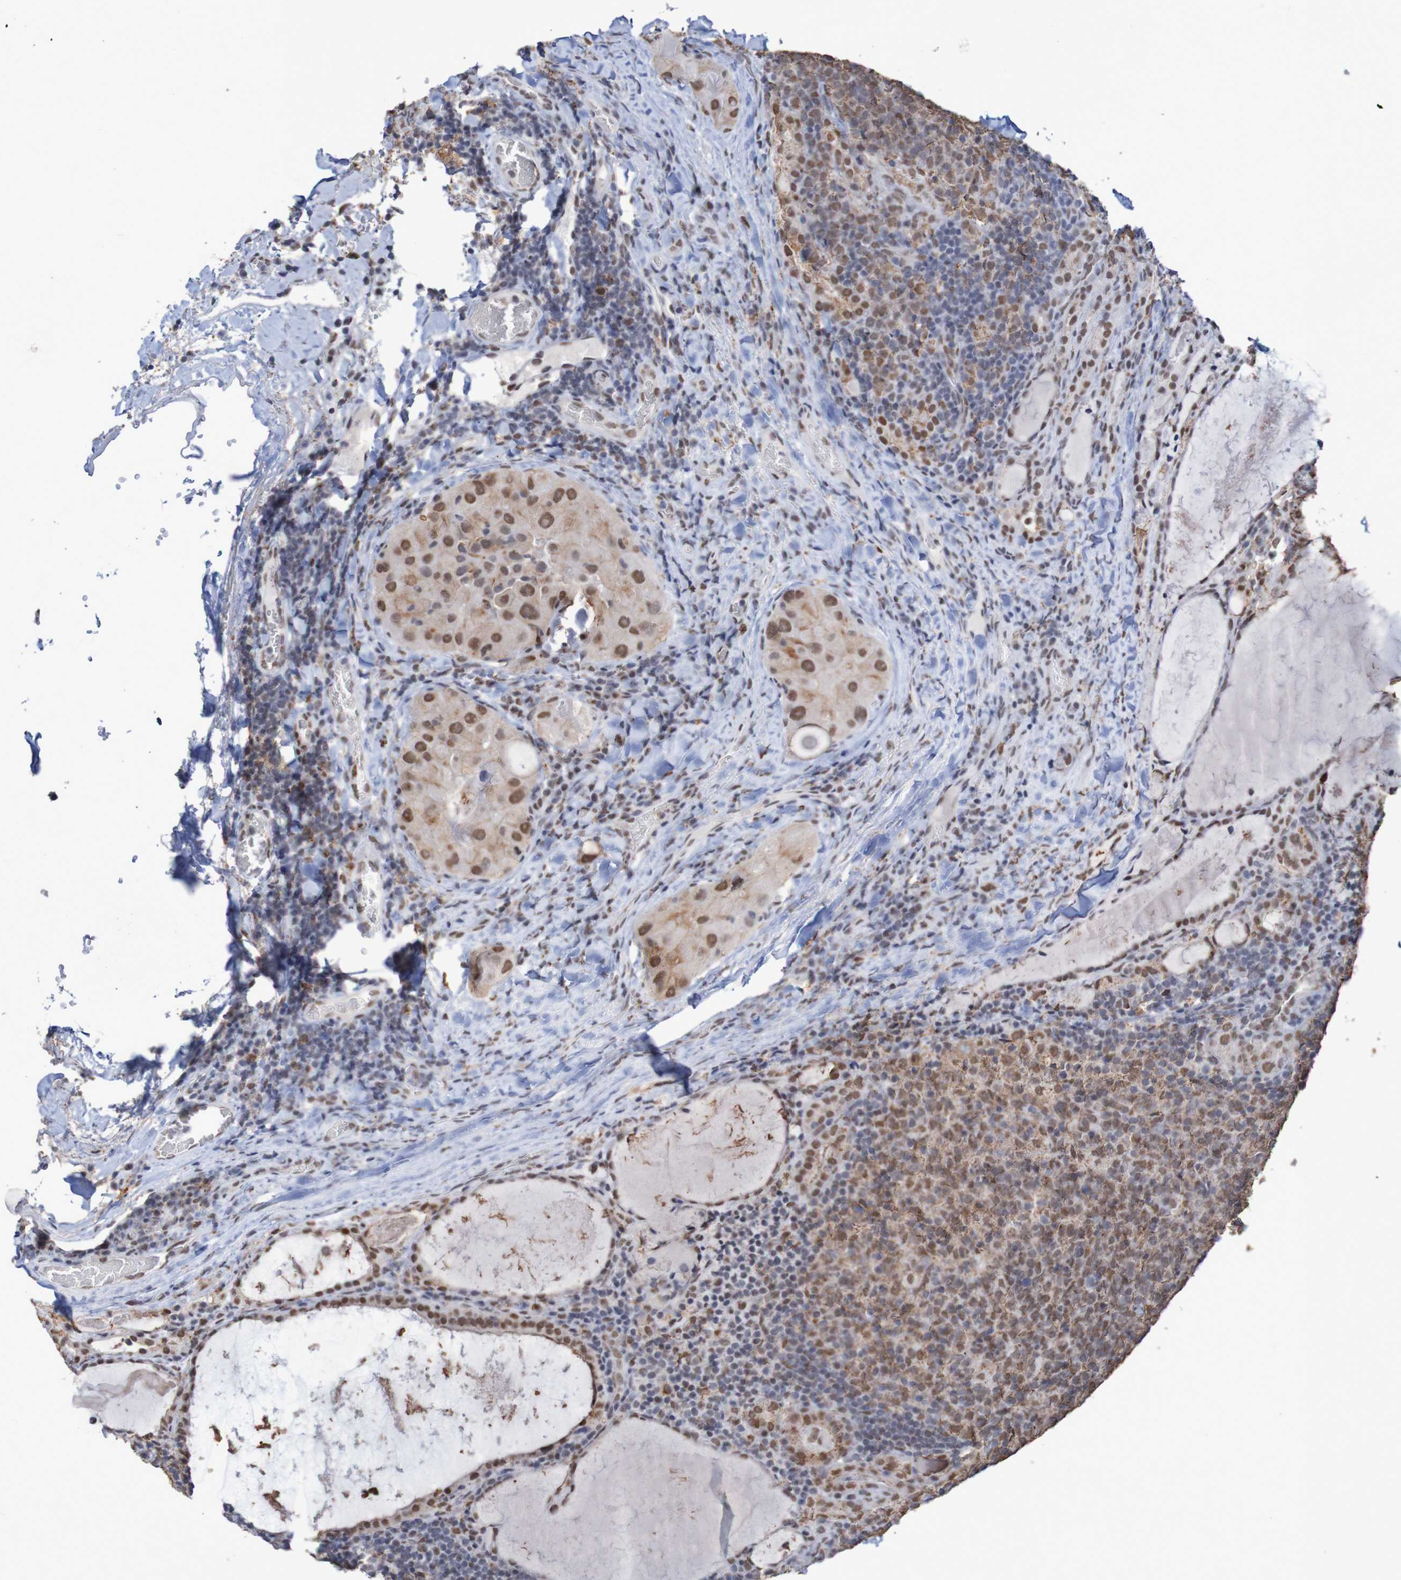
{"staining": {"intensity": "moderate", "quantity": ">75%", "location": "cytoplasmic/membranous,nuclear"}, "tissue": "thyroid cancer", "cell_type": "Tumor cells", "image_type": "cancer", "snomed": [{"axis": "morphology", "description": "Papillary adenocarcinoma, NOS"}, {"axis": "topography", "description": "Thyroid gland"}], "caption": "Tumor cells demonstrate medium levels of moderate cytoplasmic/membranous and nuclear expression in about >75% of cells in thyroid cancer (papillary adenocarcinoma).", "gene": "MRTFB", "patient": {"sex": "female", "age": 42}}